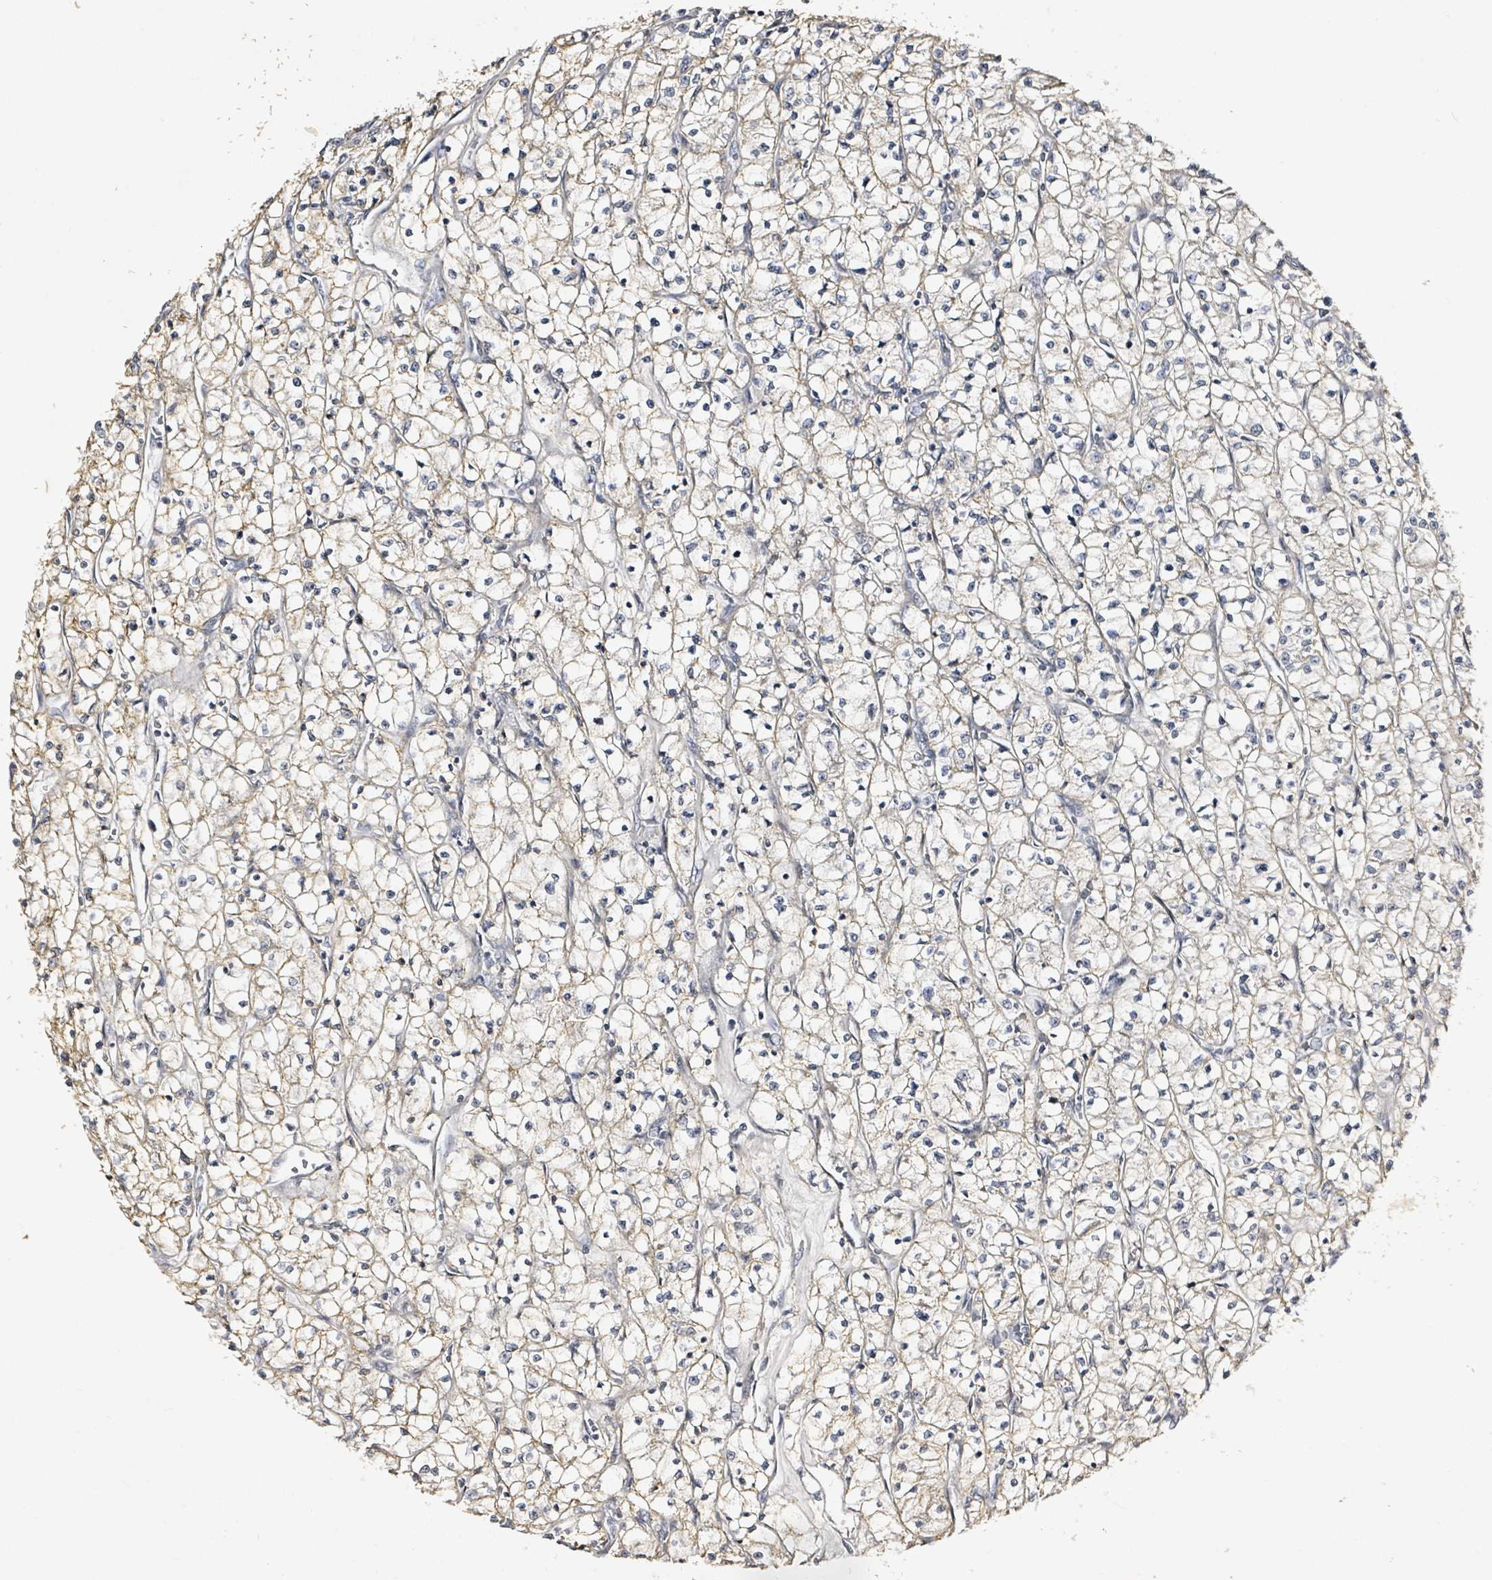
{"staining": {"intensity": "negative", "quantity": "none", "location": "none"}, "tissue": "renal cancer", "cell_type": "Tumor cells", "image_type": "cancer", "snomed": [{"axis": "morphology", "description": "Adenocarcinoma, NOS"}, {"axis": "topography", "description": "Kidney"}], "caption": "Tumor cells are negative for protein expression in human adenocarcinoma (renal).", "gene": "CA9", "patient": {"sex": "female", "age": 64}}